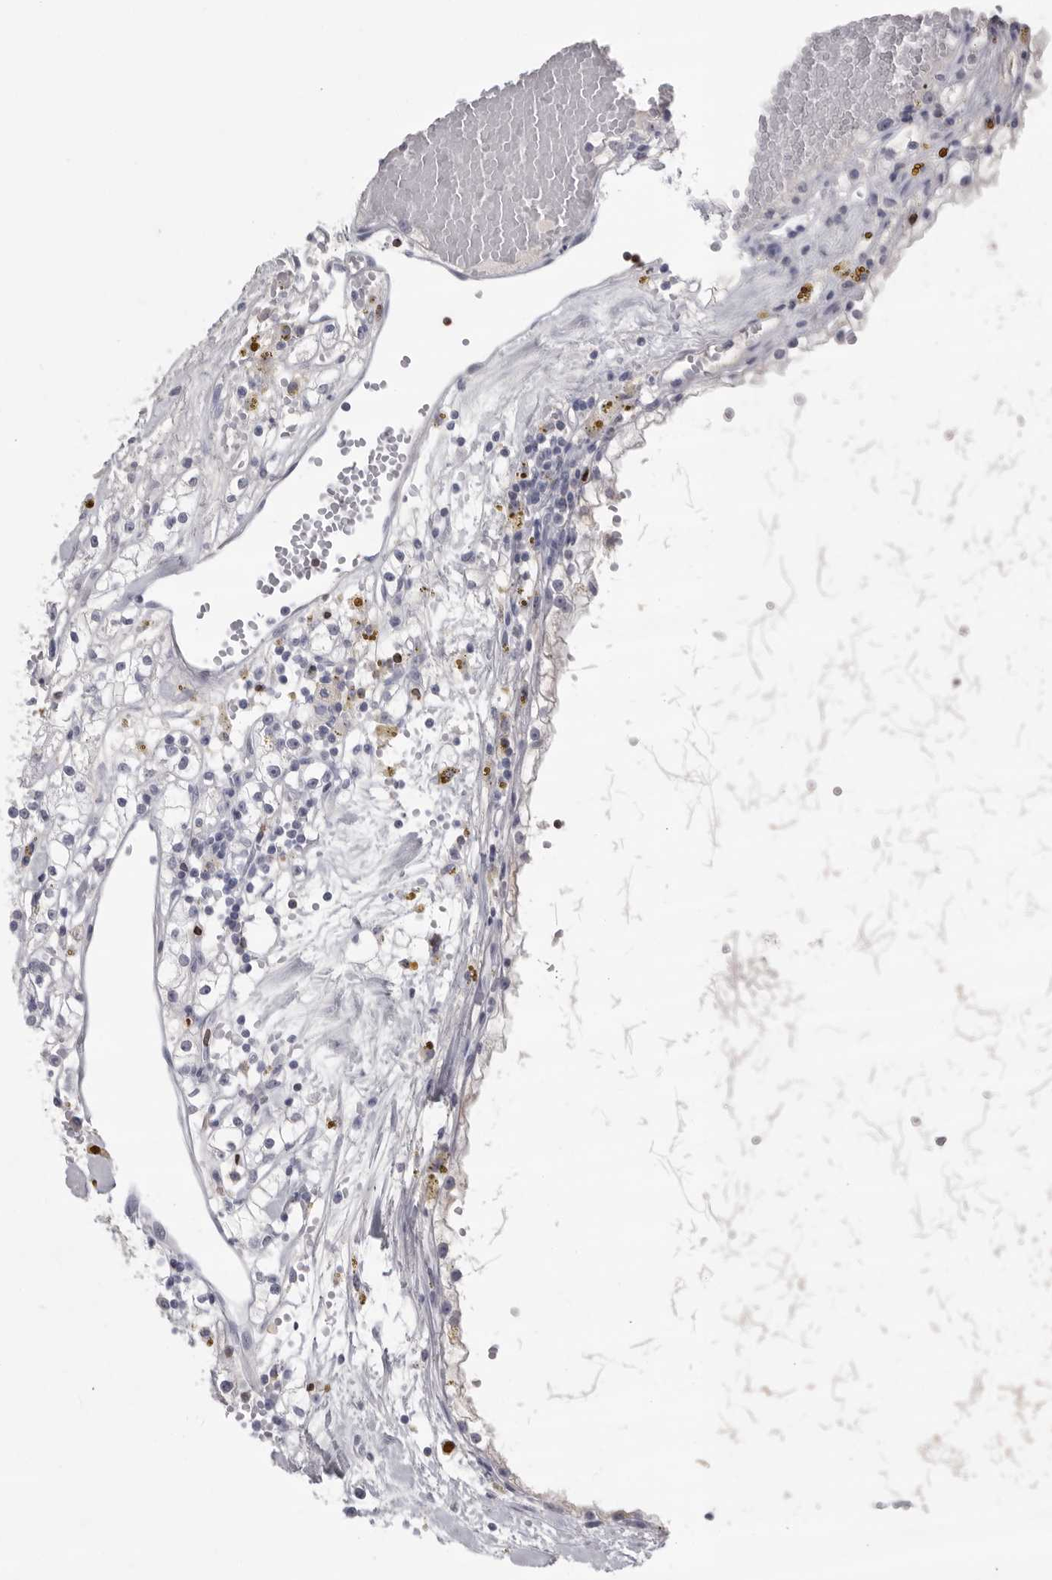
{"staining": {"intensity": "negative", "quantity": "none", "location": "none"}, "tissue": "renal cancer", "cell_type": "Tumor cells", "image_type": "cancer", "snomed": [{"axis": "morphology", "description": "Adenocarcinoma, NOS"}, {"axis": "topography", "description": "Kidney"}], "caption": "Immunohistochemistry (IHC) micrograph of renal cancer stained for a protein (brown), which displays no staining in tumor cells. Brightfield microscopy of immunohistochemistry stained with DAB (3,3'-diaminobenzidine) (brown) and hematoxylin (blue), captured at high magnification.", "gene": "GNLY", "patient": {"sex": "male", "age": 56}}